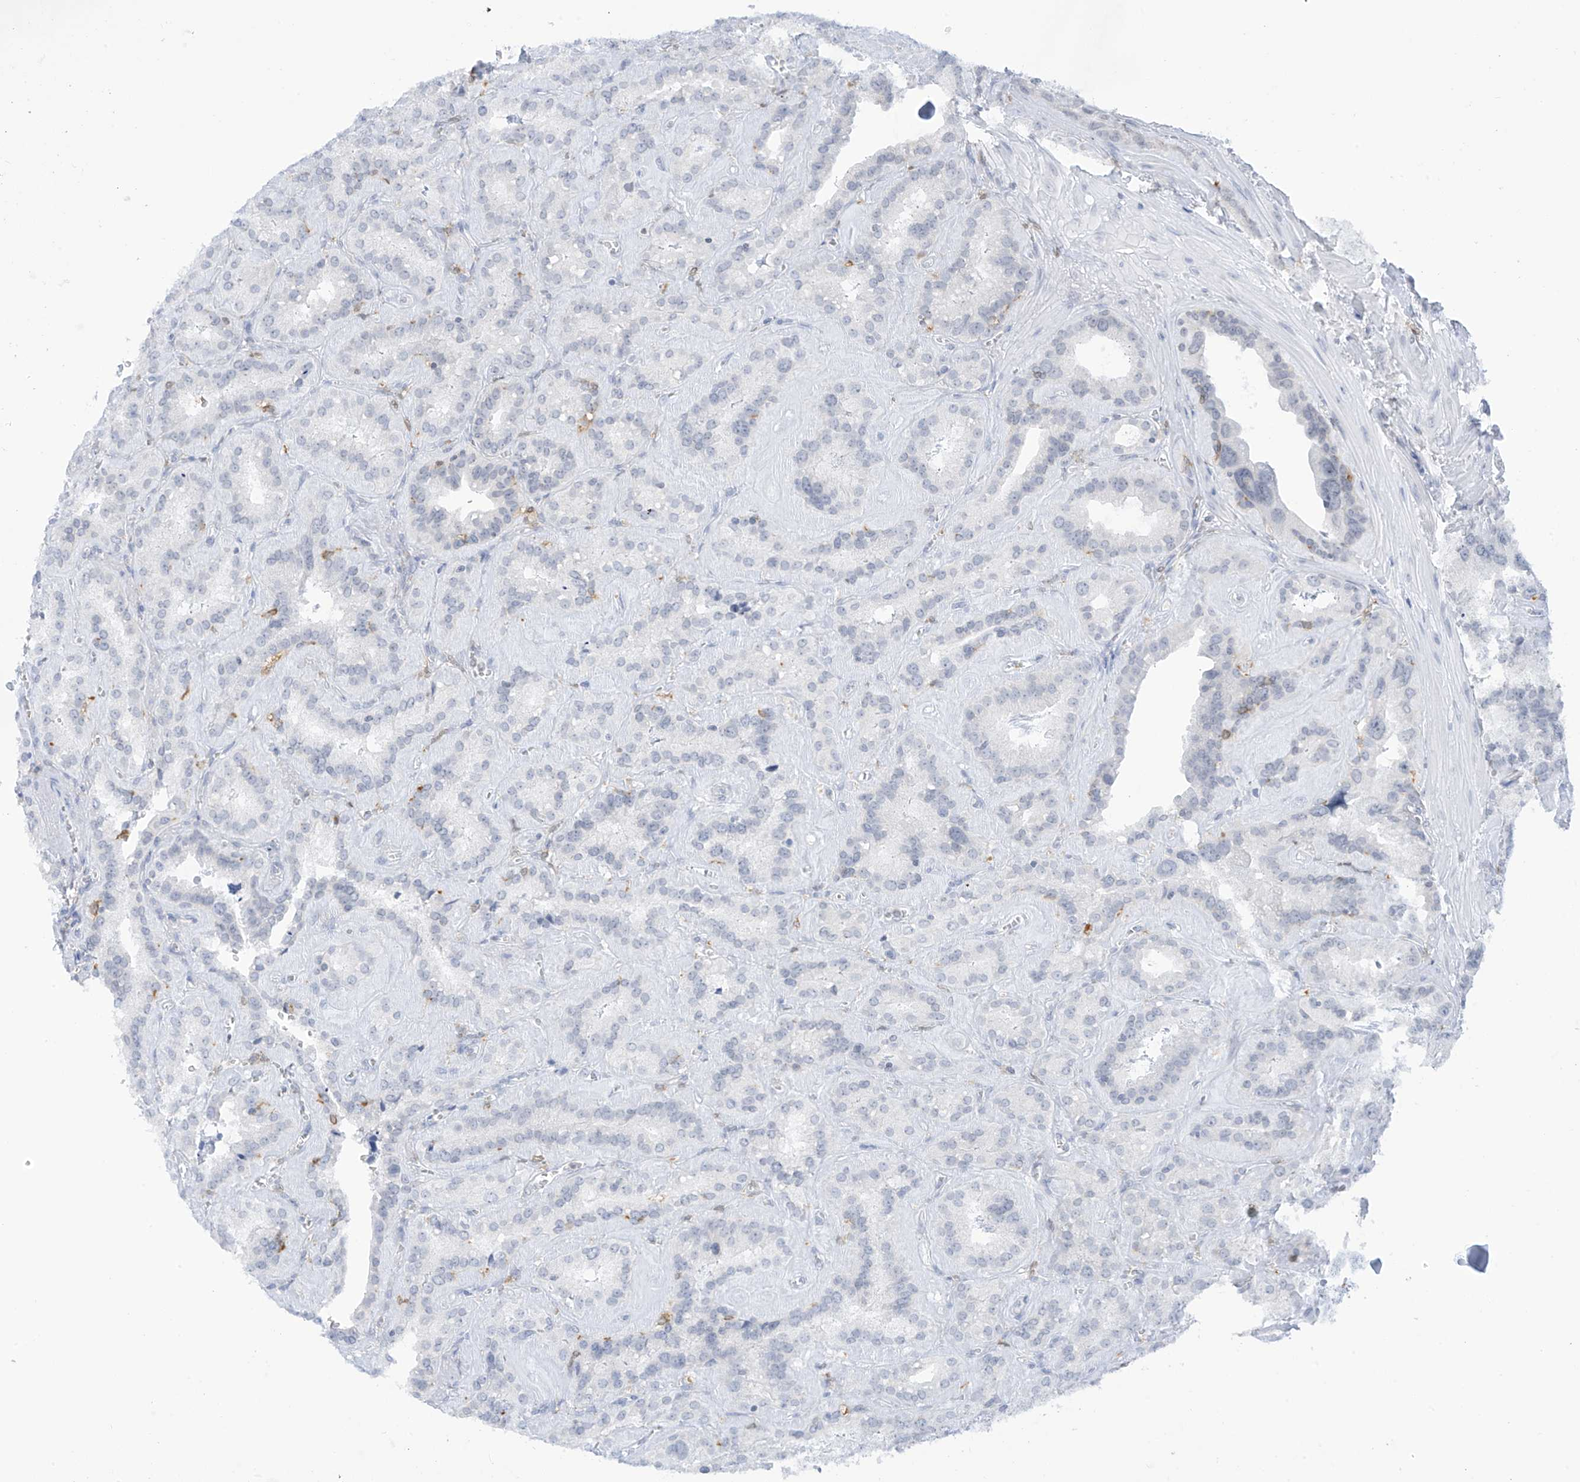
{"staining": {"intensity": "negative", "quantity": "none", "location": "none"}, "tissue": "seminal vesicle", "cell_type": "Glandular cells", "image_type": "normal", "snomed": [{"axis": "morphology", "description": "Normal tissue, NOS"}, {"axis": "topography", "description": "Prostate"}, {"axis": "topography", "description": "Seminal veicle"}], "caption": "A high-resolution photomicrograph shows immunohistochemistry (IHC) staining of normal seminal vesicle, which demonstrates no significant staining in glandular cells.", "gene": "TBXAS1", "patient": {"sex": "male", "age": 59}}